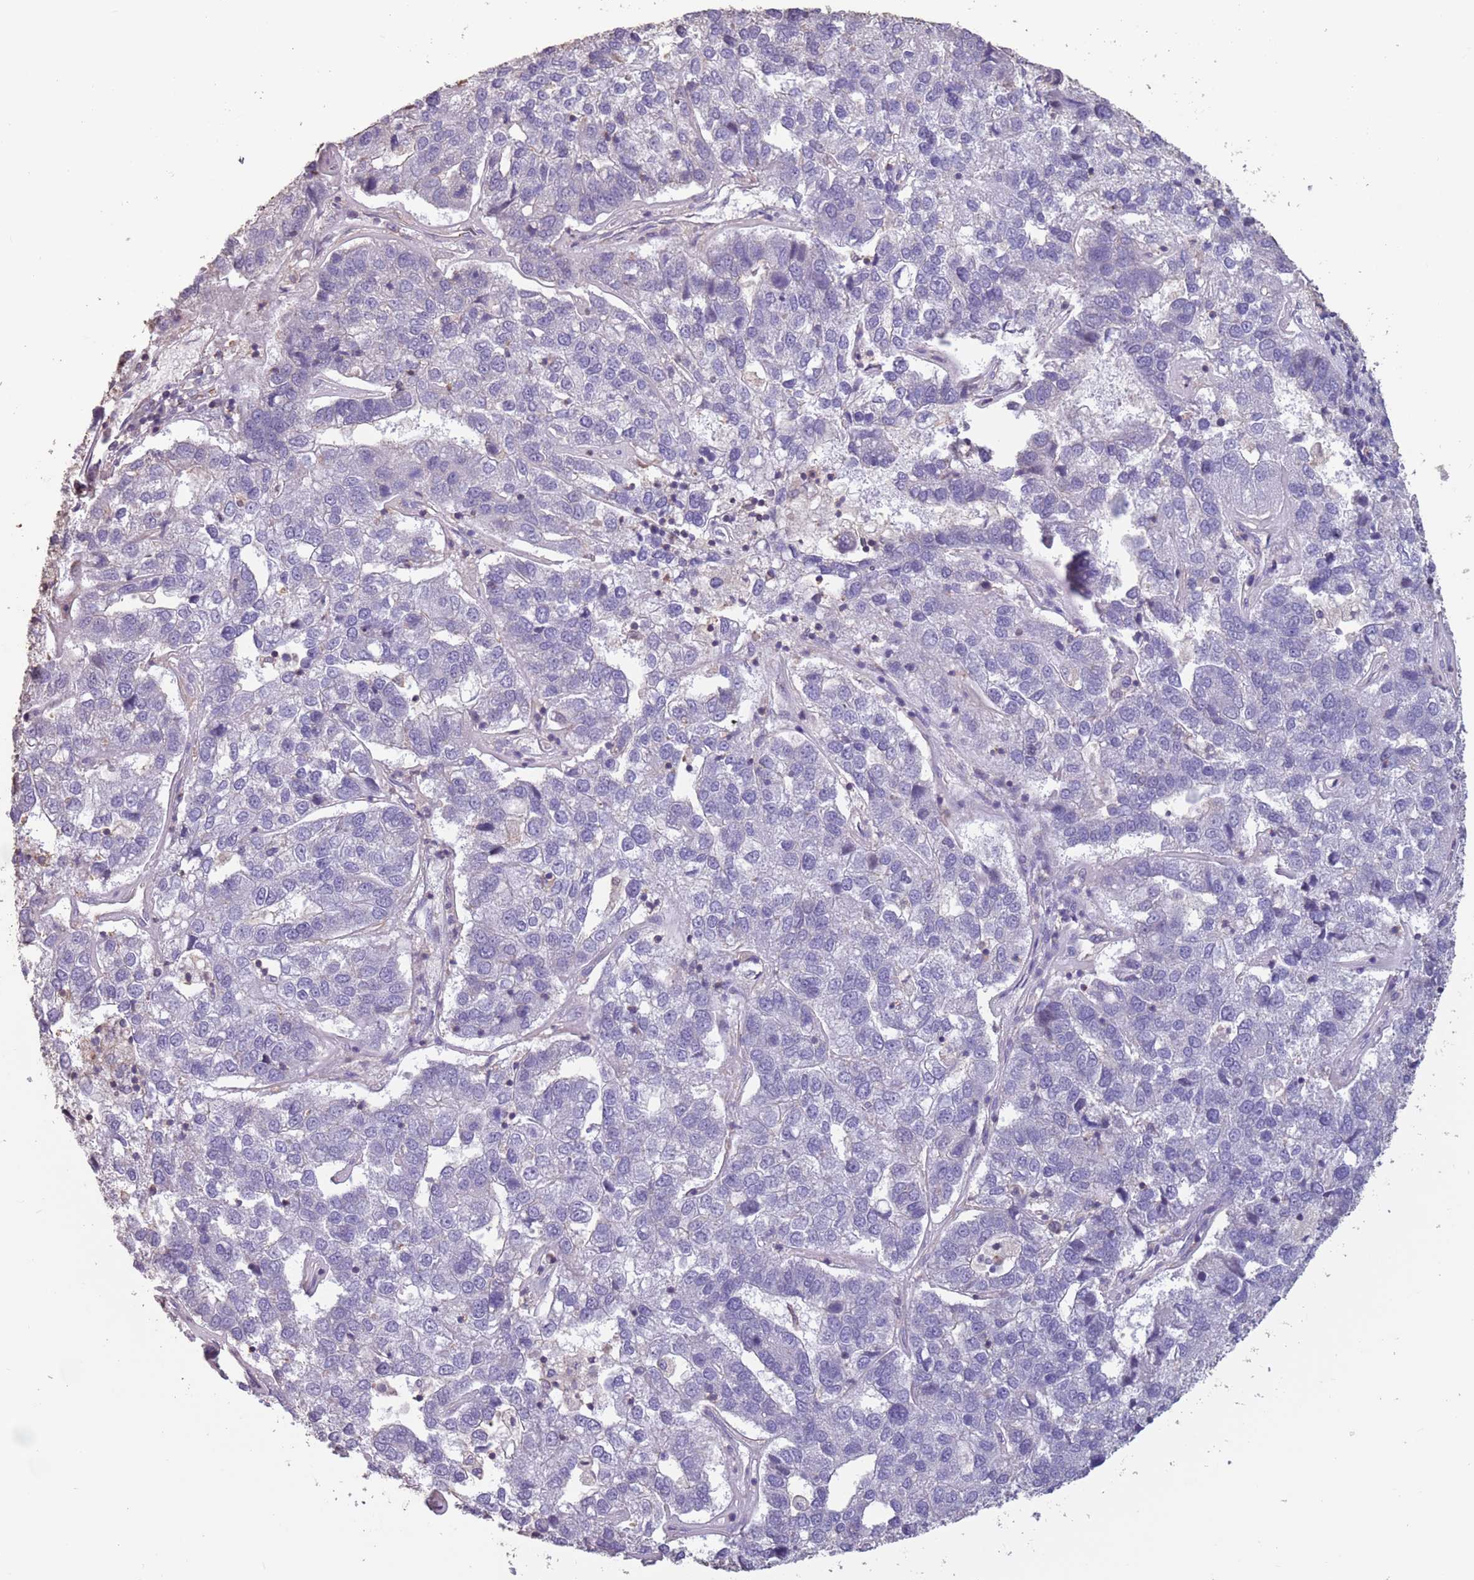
{"staining": {"intensity": "negative", "quantity": "none", "location": "none"}, "tissue": "pancreatic cancer", "cell_type": "Tumor cells", "image_type": "cancer", "snomed": [{"axis": "morphology", "description": "Adenocarcinoma, NOS"}, {"axis": "topography", "description": "Pancreas"}], "caption": "This is an IHC micrograph of human adenocarcinoma (pancreatic). There is no positivity in tumor cells.", "gene": "SUN5", "patient": {"sex": "female", "age": 61}}